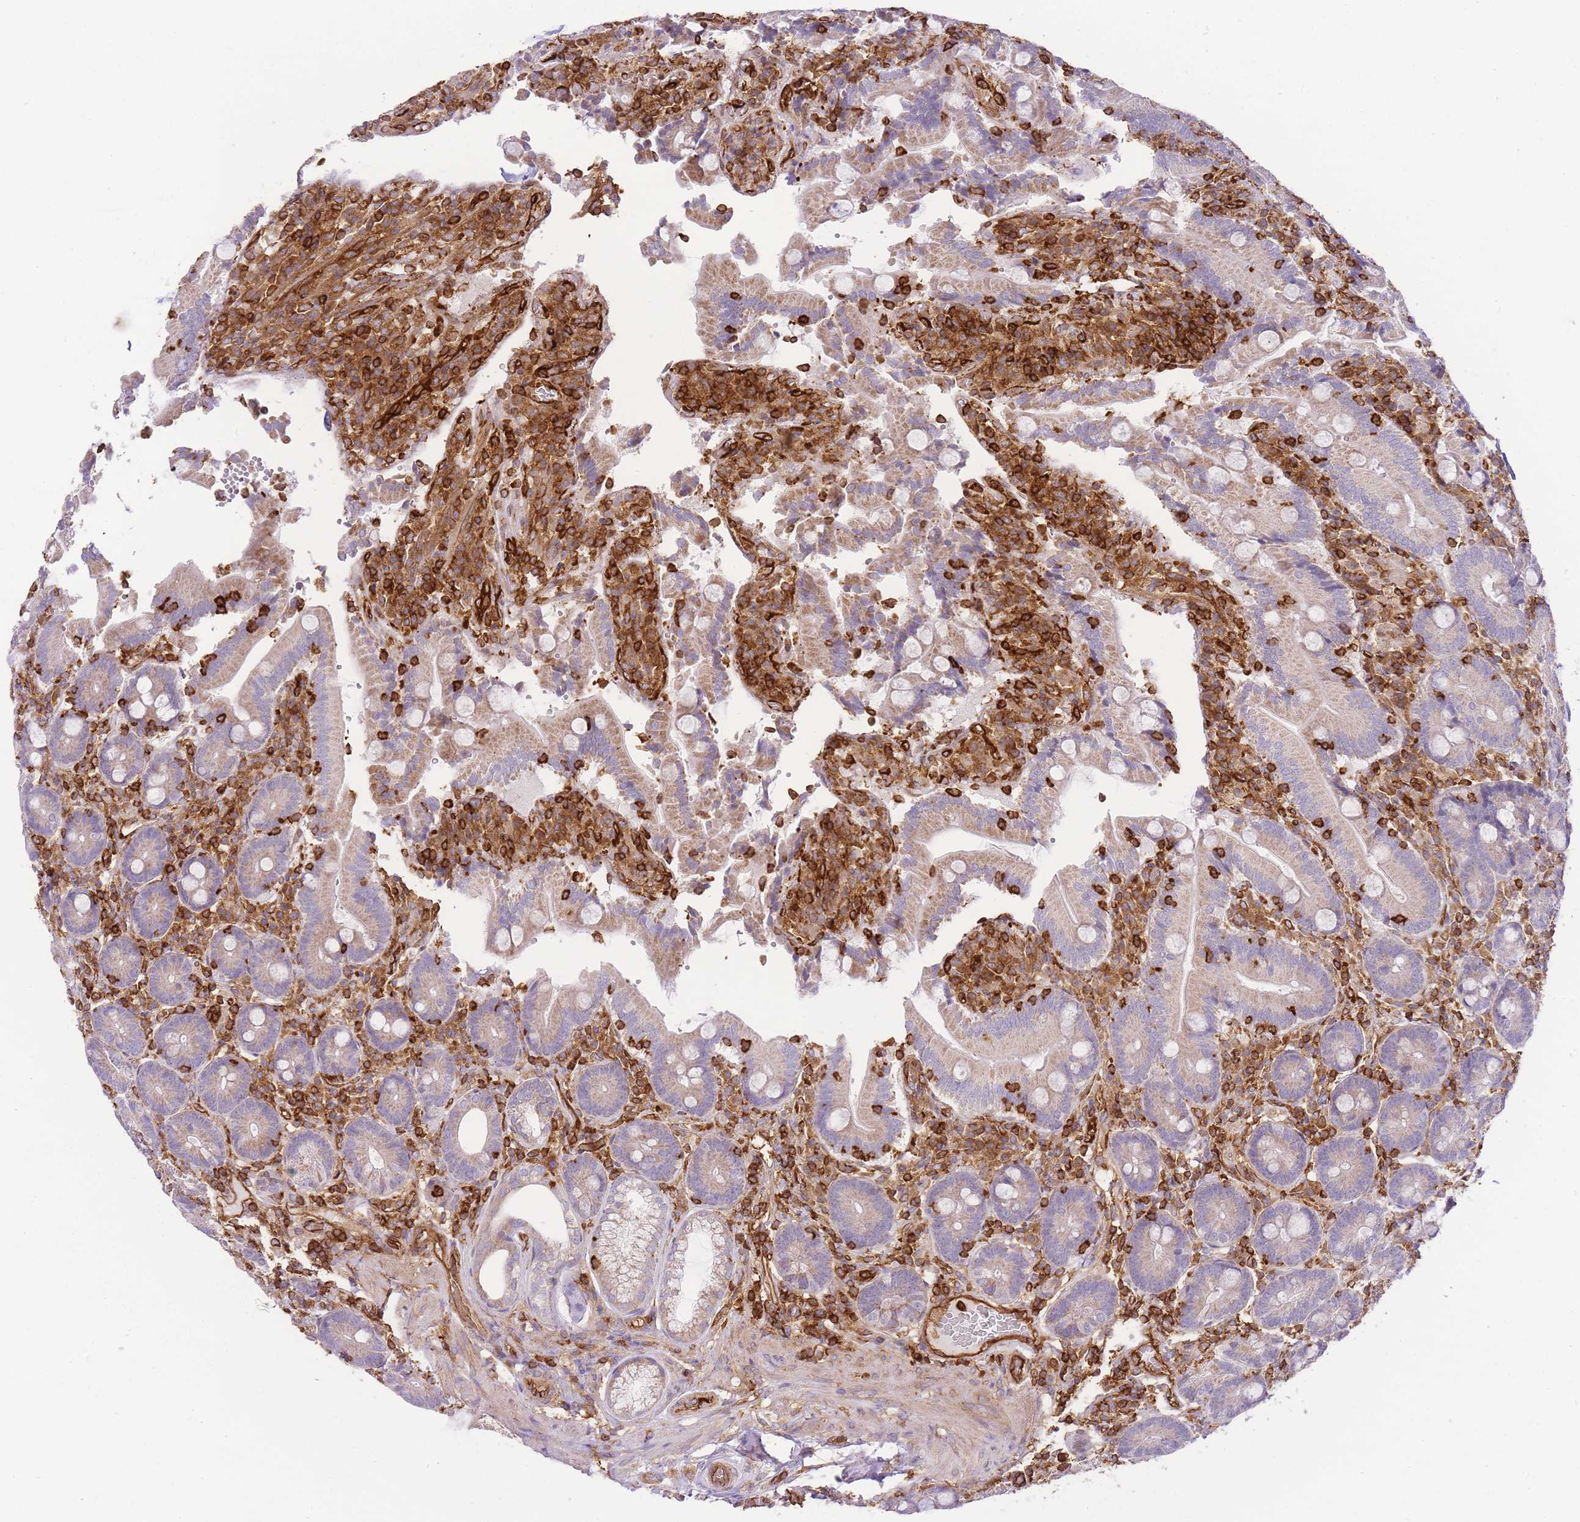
{"staining": {"intensity": "negative", "quantity": "none", "location": "none"}, "tissue": "duodenum", "cell_type": "Glandular cells", "image_type": "normal", "snomed": [{"axis": "morphology", "description": "Normal tissue, NOS"}, {"axis": "topography", "description": "Duodenum"}], "caption": "Histopathology image shows no significant protein expression in glandular cells of normal duodenum.", "gene": "MSN", "patient": {"sex": "female", "age": 62}}